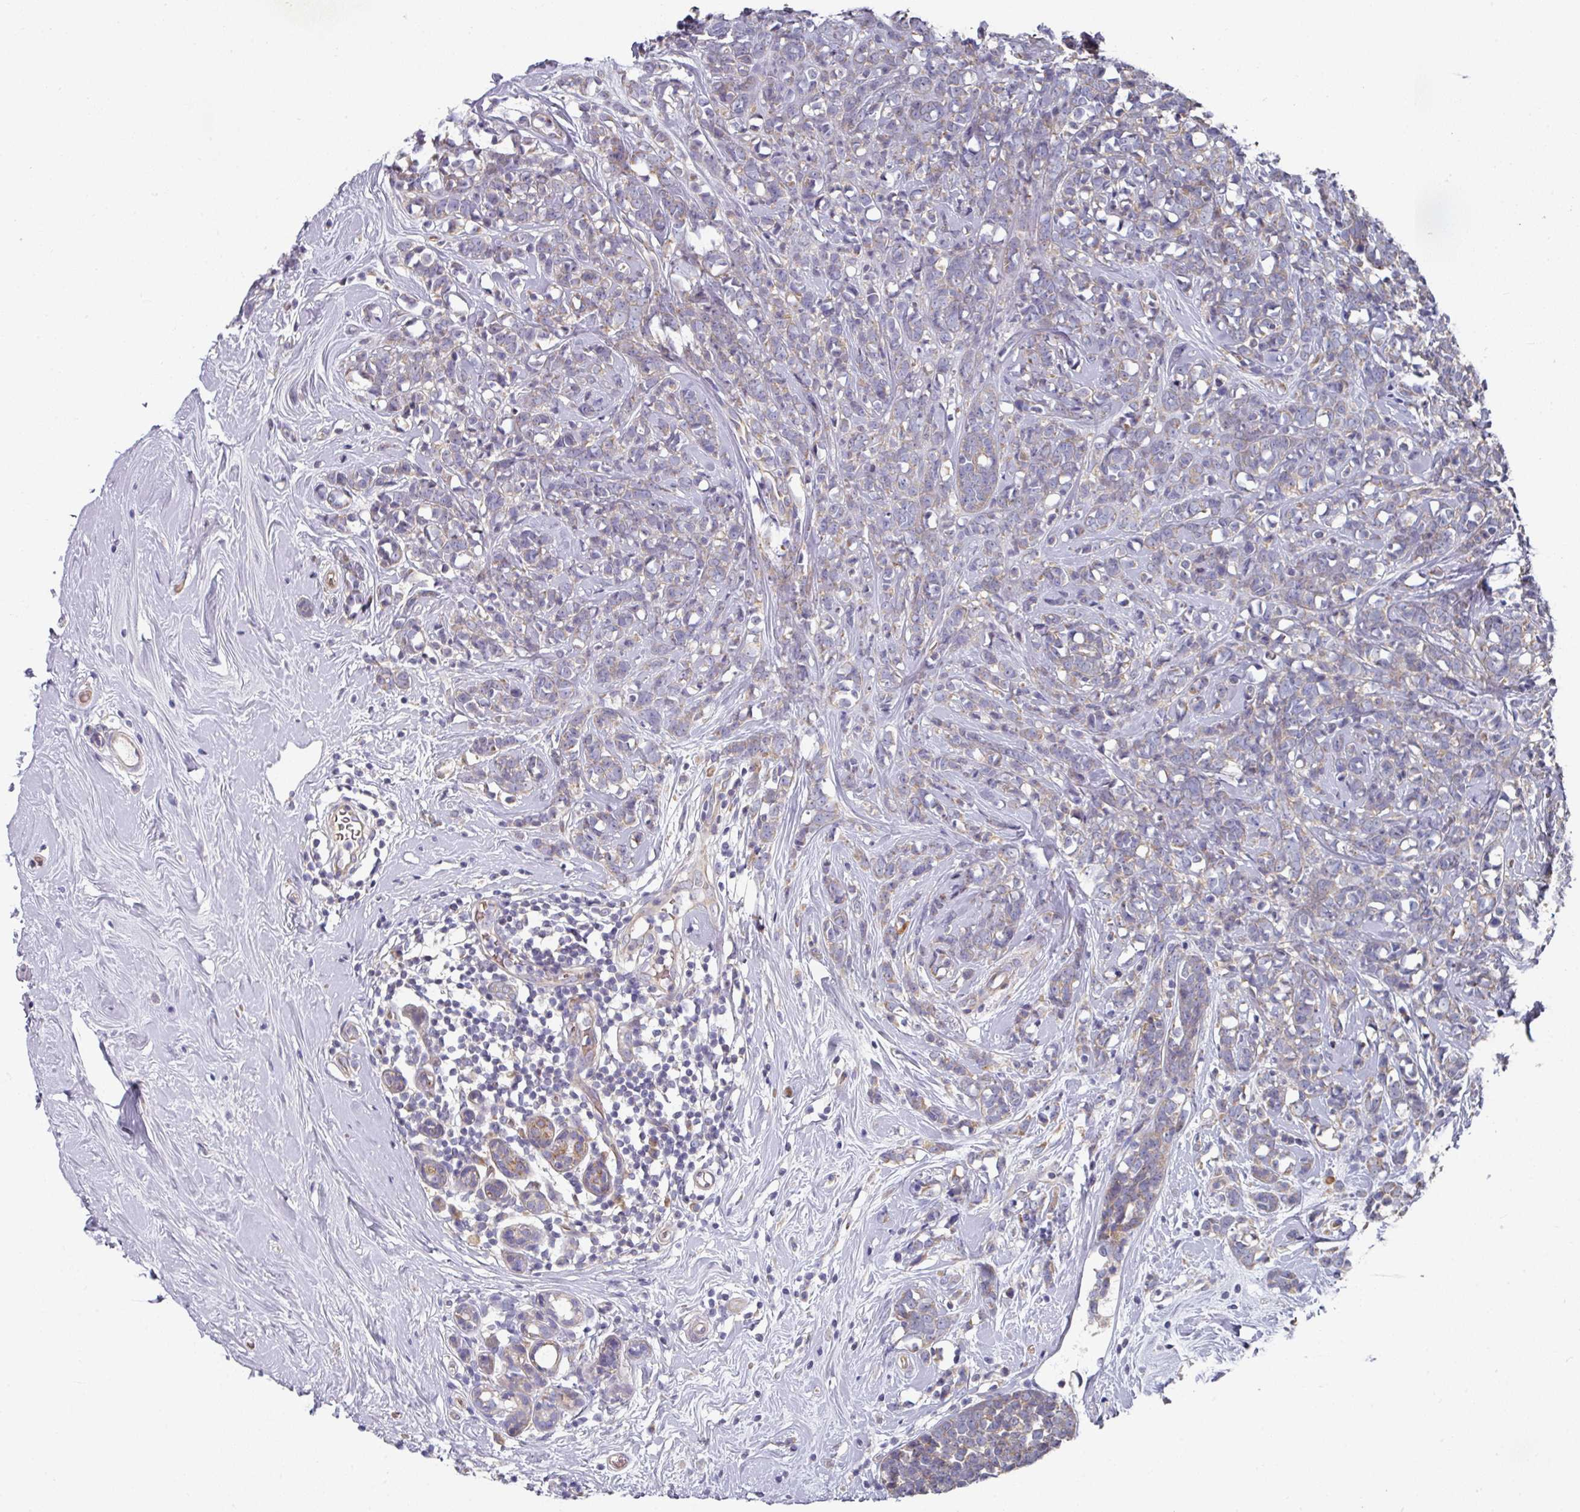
{"staining": {"intensity": "weak", "quantity": "<25%", "location": "cytoplasmic/membranous"}, "tissue": "breast cancer", "cell_type": "Tumor cells", "image_type": "cancer", "snomed": [{"axis": "morphology", "description": "Lobular carcinoma"}, {"axis": "topography", "description": "Breast"}], "caption": "Photomicrograph shows no significant protein staining in tumor cells of breast lobular carcinoma.", "gene": "PYROXD2", "patient": {"sex": "female", "age": 58}}